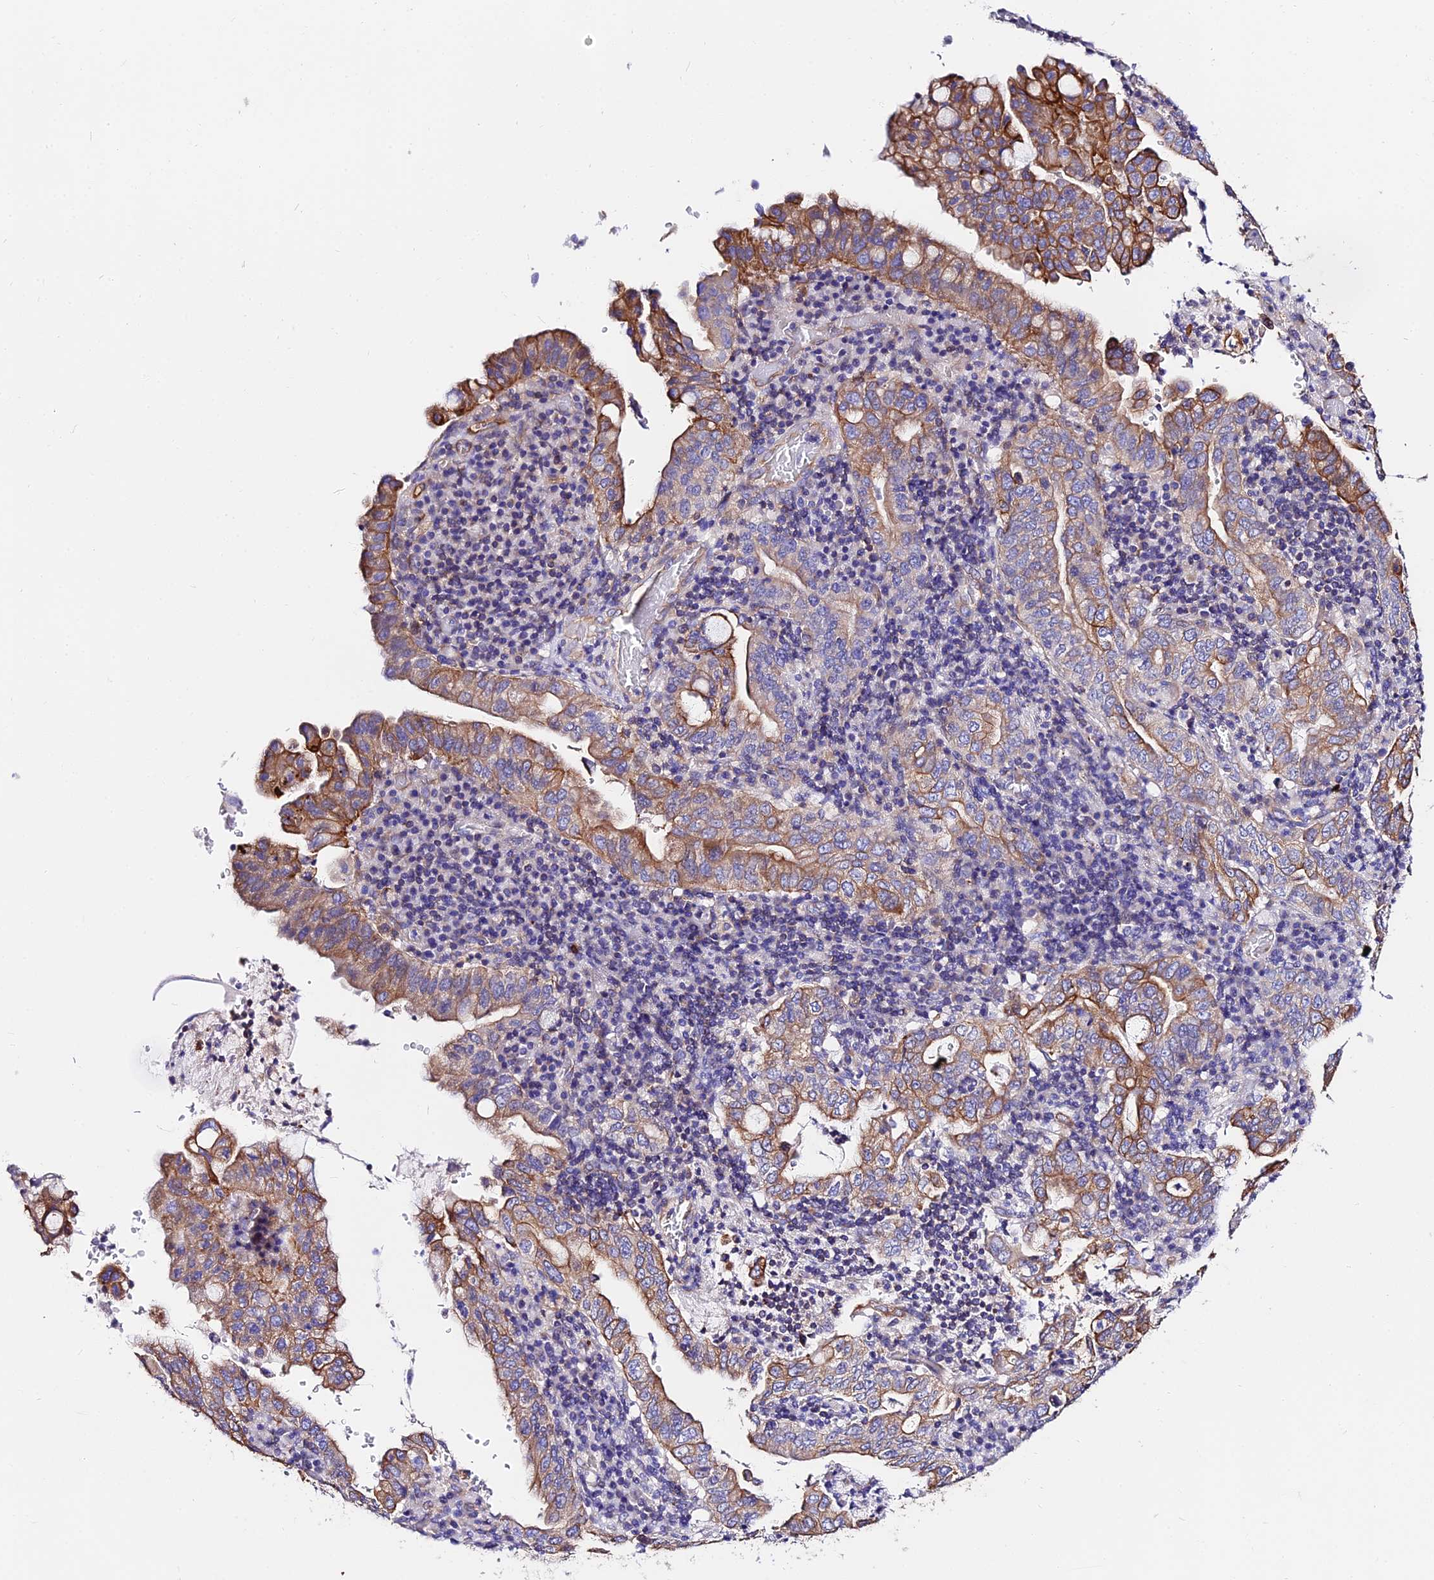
{"staining": {"intensity": "moderate", "quantity": ">75%", "location": "cytoplasmic/membranous"}, "tissue": "stomach cancer", "cell_type": "Tumor cells", "image_type": "cancer", "snomed": [{"axis": "morphology", "description": "Normal tissue, NOS"}, {"axis": "morphology", "description": "Adenocarcinoma, NOS"}, {"axis": "topography", "description": "Esophagus"}, {"axis": "topography", "description": "Stomach, upper"}, {"axis": "topography", "description": "Peripheral nerve tissue"}], "caption": "Protein analysis of stomach cancer (adenocarcinoma) tissue shows moderate cytoplasmic/membranous positivity in about >75% of tumor cells. The protein is shown in brown color, while the nuclei are stained blue.", "gene": "DAW1", "patient": {"sex": "male", "age": 62}}